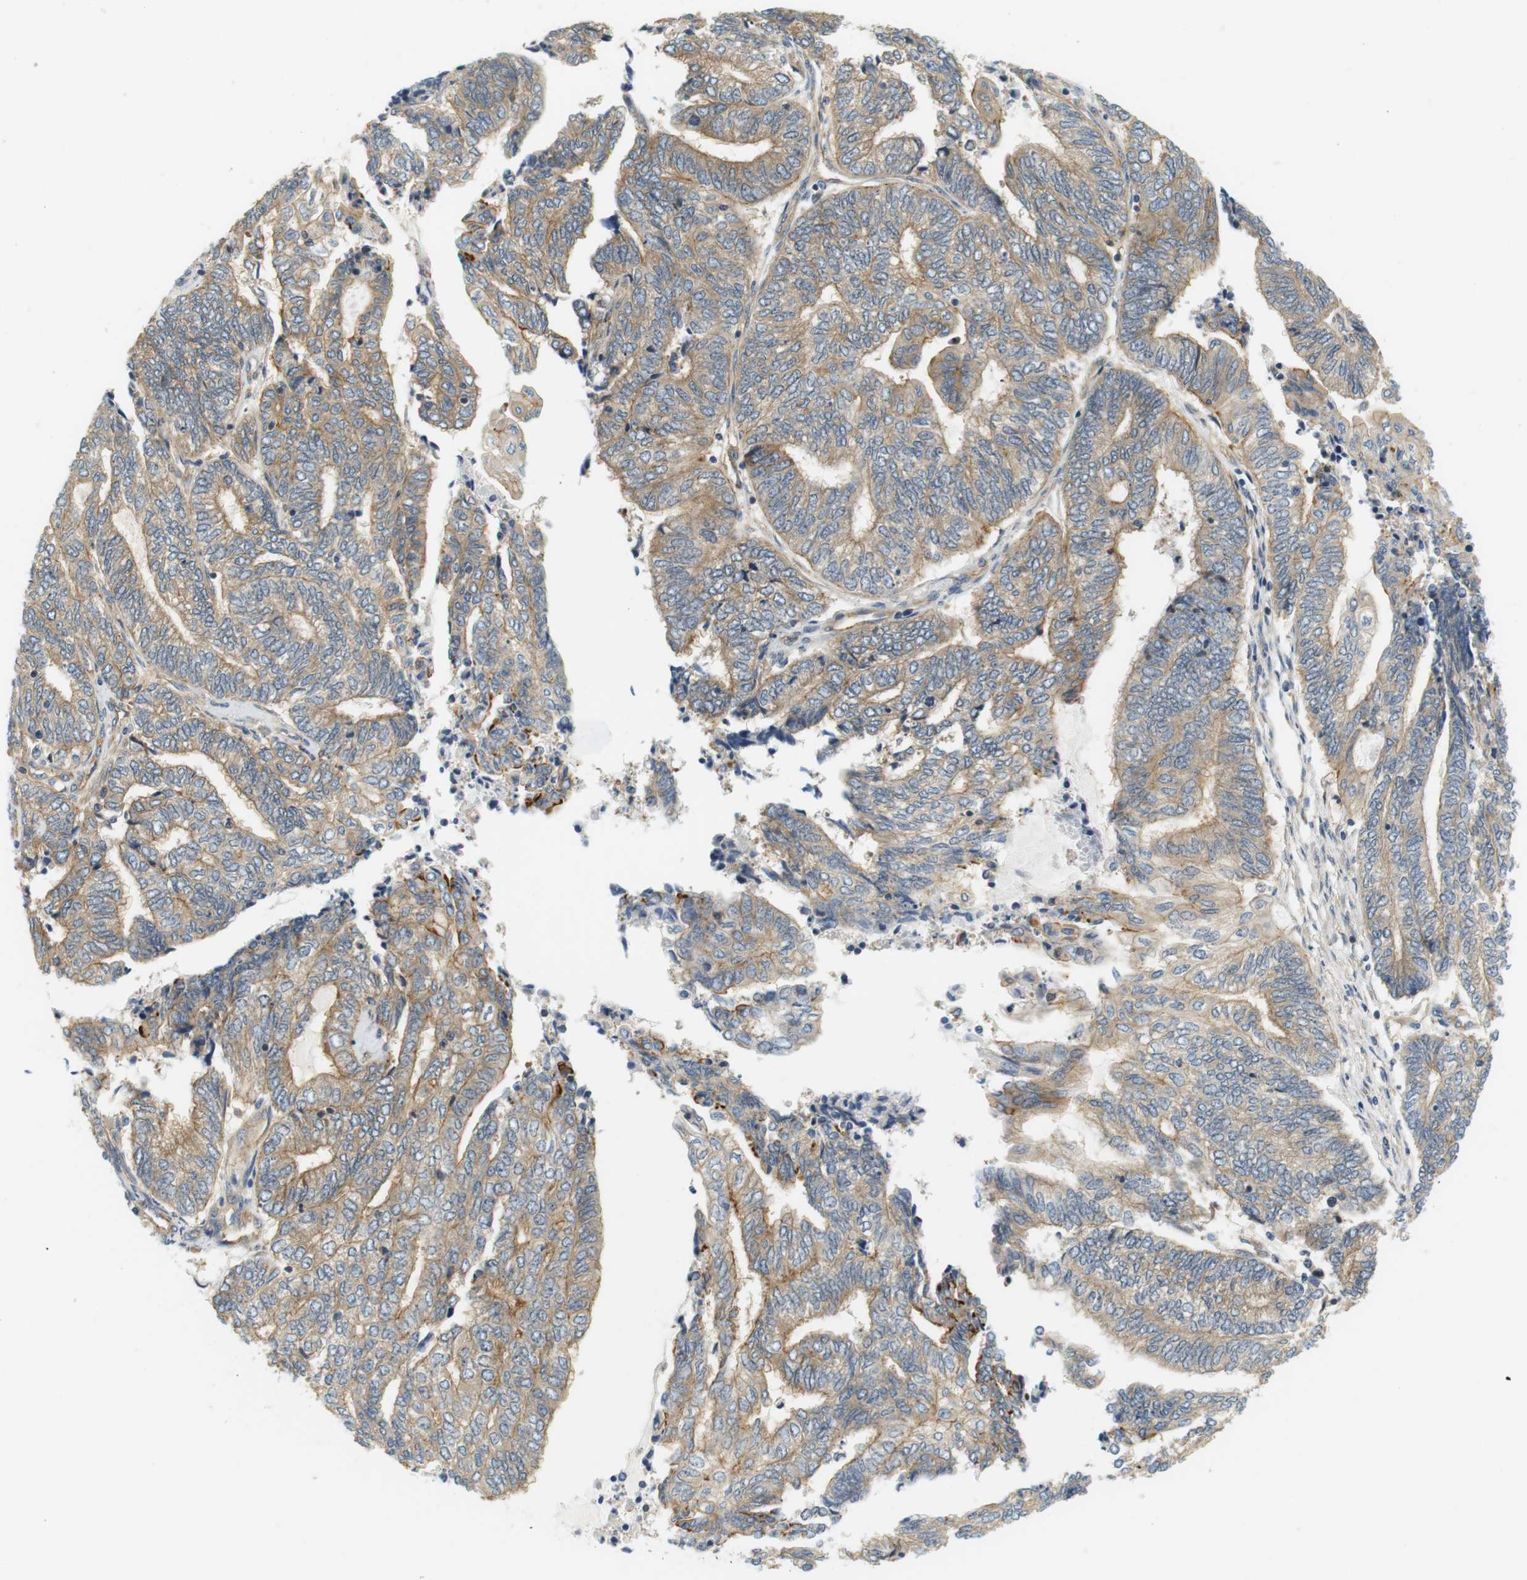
{"staining": {"intensity": "weak", "quantity": ">75%", "location": "cytoplasmic/membranous"}, "tissue": "endometrial cancer", "cell_type": "Tumor cells", "image_type": "cancer", "snomed": [{"axis": "morphology", "description": "Adenocarcinoma, NOS"}, {"axis": "topography", "description": "Uterus"}, {"axis": "topography", "description": "Endometrium"}], "caption": "Immunohistochemical staining of endometrial cancer displays low levels of weak cytoplasmic/membranous staining in about >75% of tumor cells. (IHC, brightfield microscopy, high magnification).", "gene": "SH3GLB1", "patient": {"sex": "female", "age": 70}}